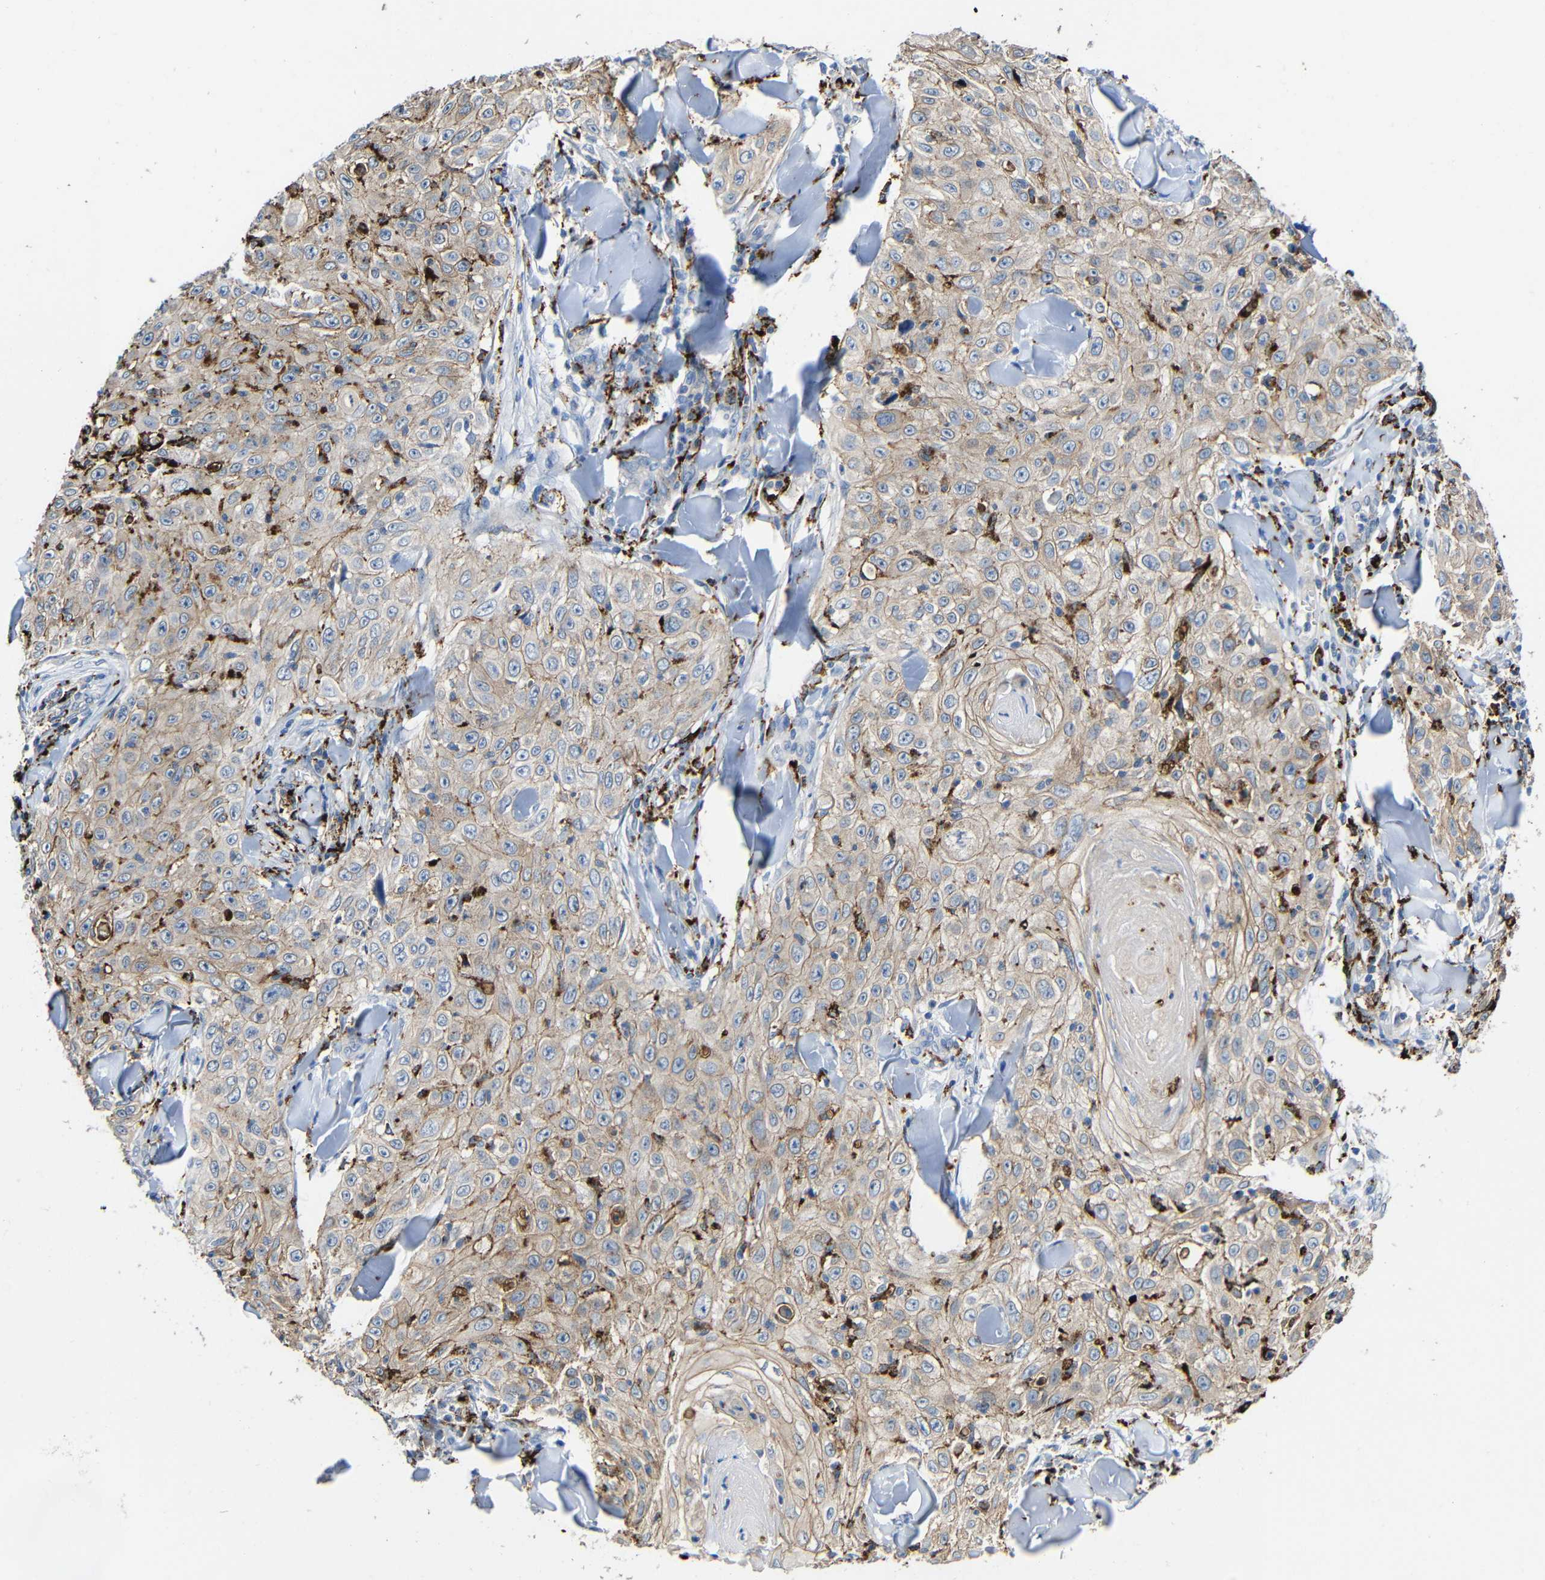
{"staining": {"intensity": "moderate", "quantity": ">75%", "location": "cytoplasmic/membranous"}, "tissue": "skin cancer", "cell_type": "Tumor cells", "image_type": "cancer", "snomed": [{"axis": "morphology", "description": "Squamous cell carcinoma, NOS"}, {"axis": "topography", "description": "Skin"}], "caption": "Squamous cell carcinoma (skin) was stained to show a protein in brown. There is medium levels of moderate cytoplasmic/membranous expression in about >75% of tumor cells.", "gene": "HLA-DMA", "patient": {"sex": "male", "age": 86}}